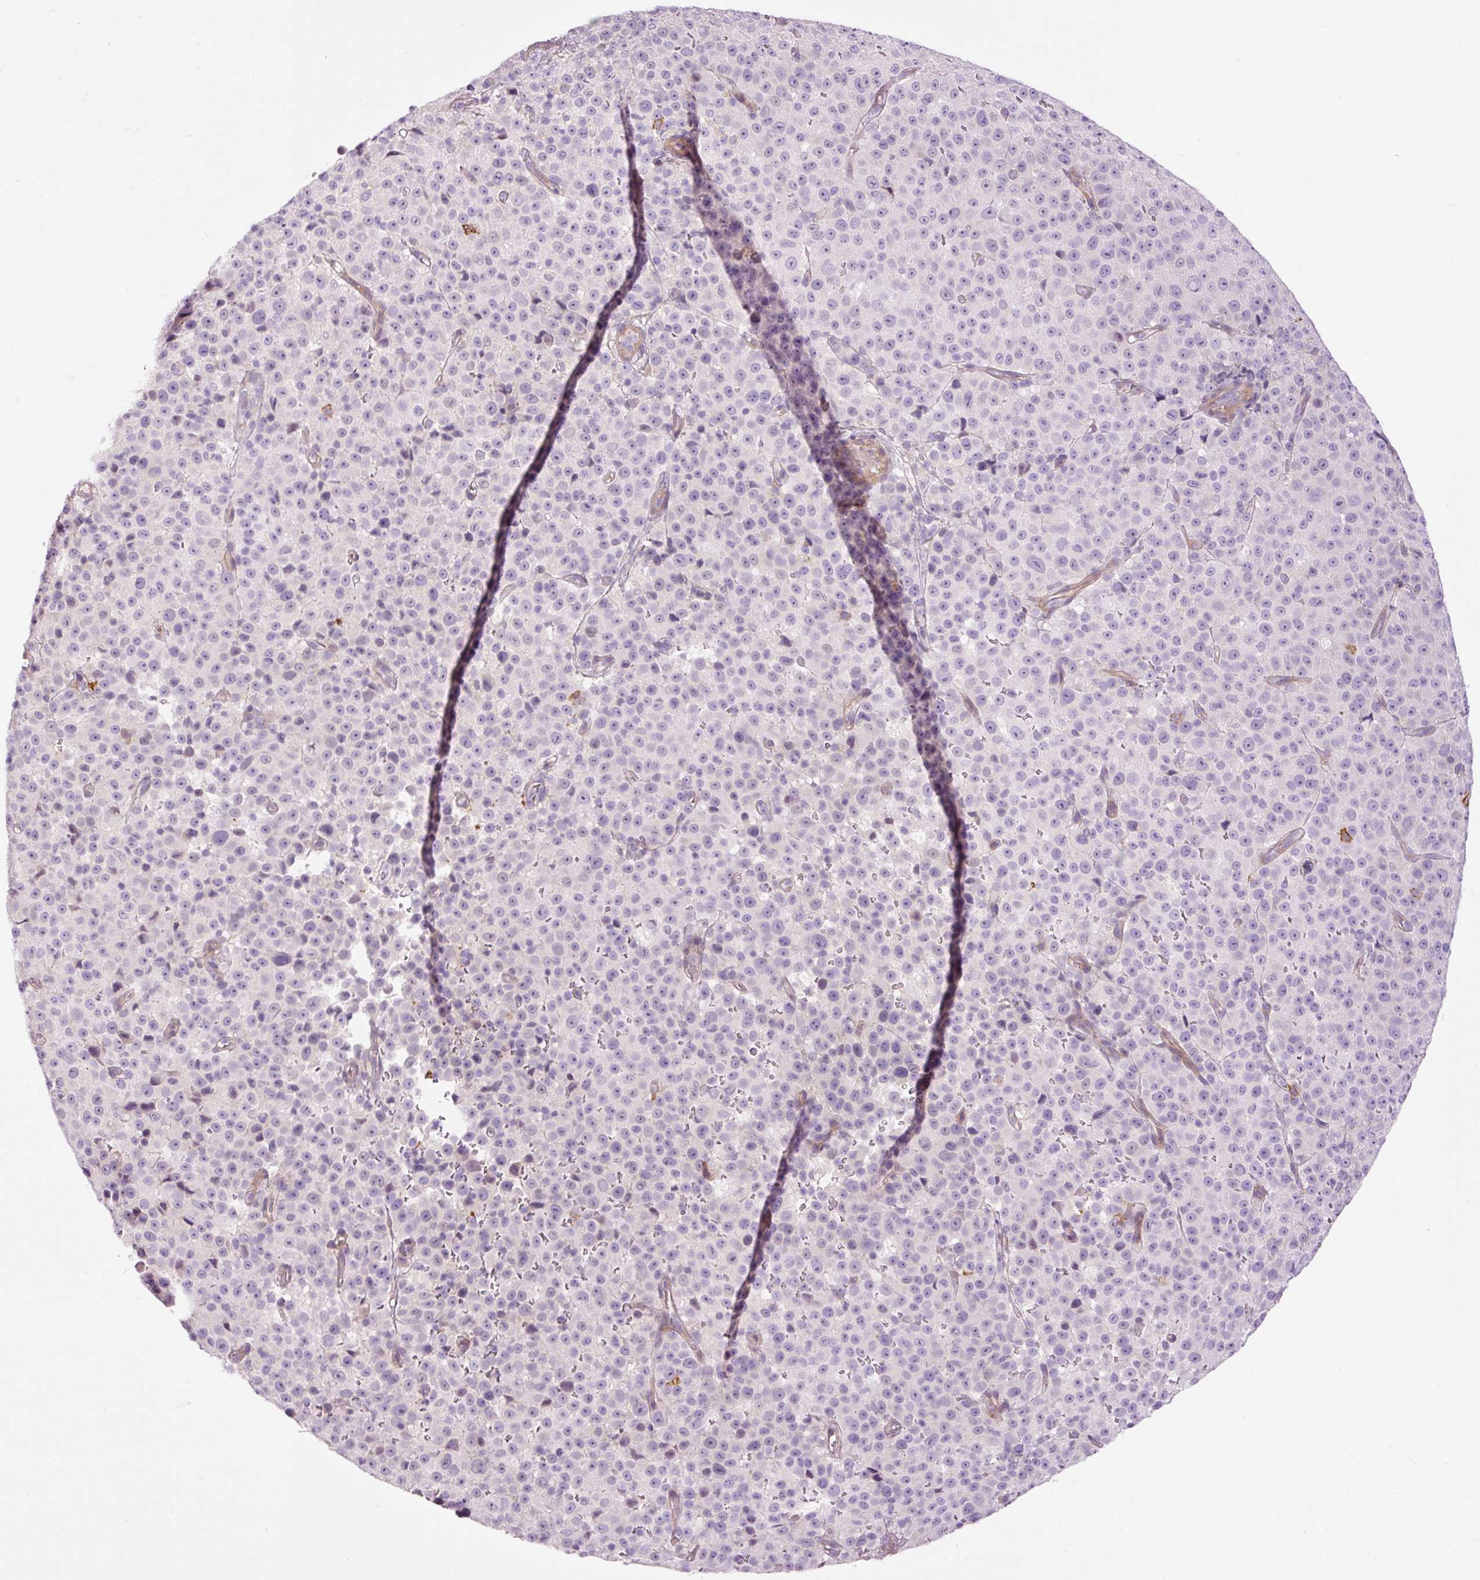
{"staining": {"intensity": "negative", "quantity": "none", "location": "none"}, "tissue": "melanoma", "cell_type": "Tumor cells", "image_type": "cancer", "snomed": [{"axis": "morphology", "description": "Malignant melanoma, Metastatic site"}, {"axis": "topography", "description": "Skin"}, {"axis": "topography", "description": "Lymph node"}], "caption": "DAB immunohistochemical staining of melanoma shows no significant expression in tumor cells.", "gene": "FCRL4", "patient": {"sex": "male", "age": 66}}